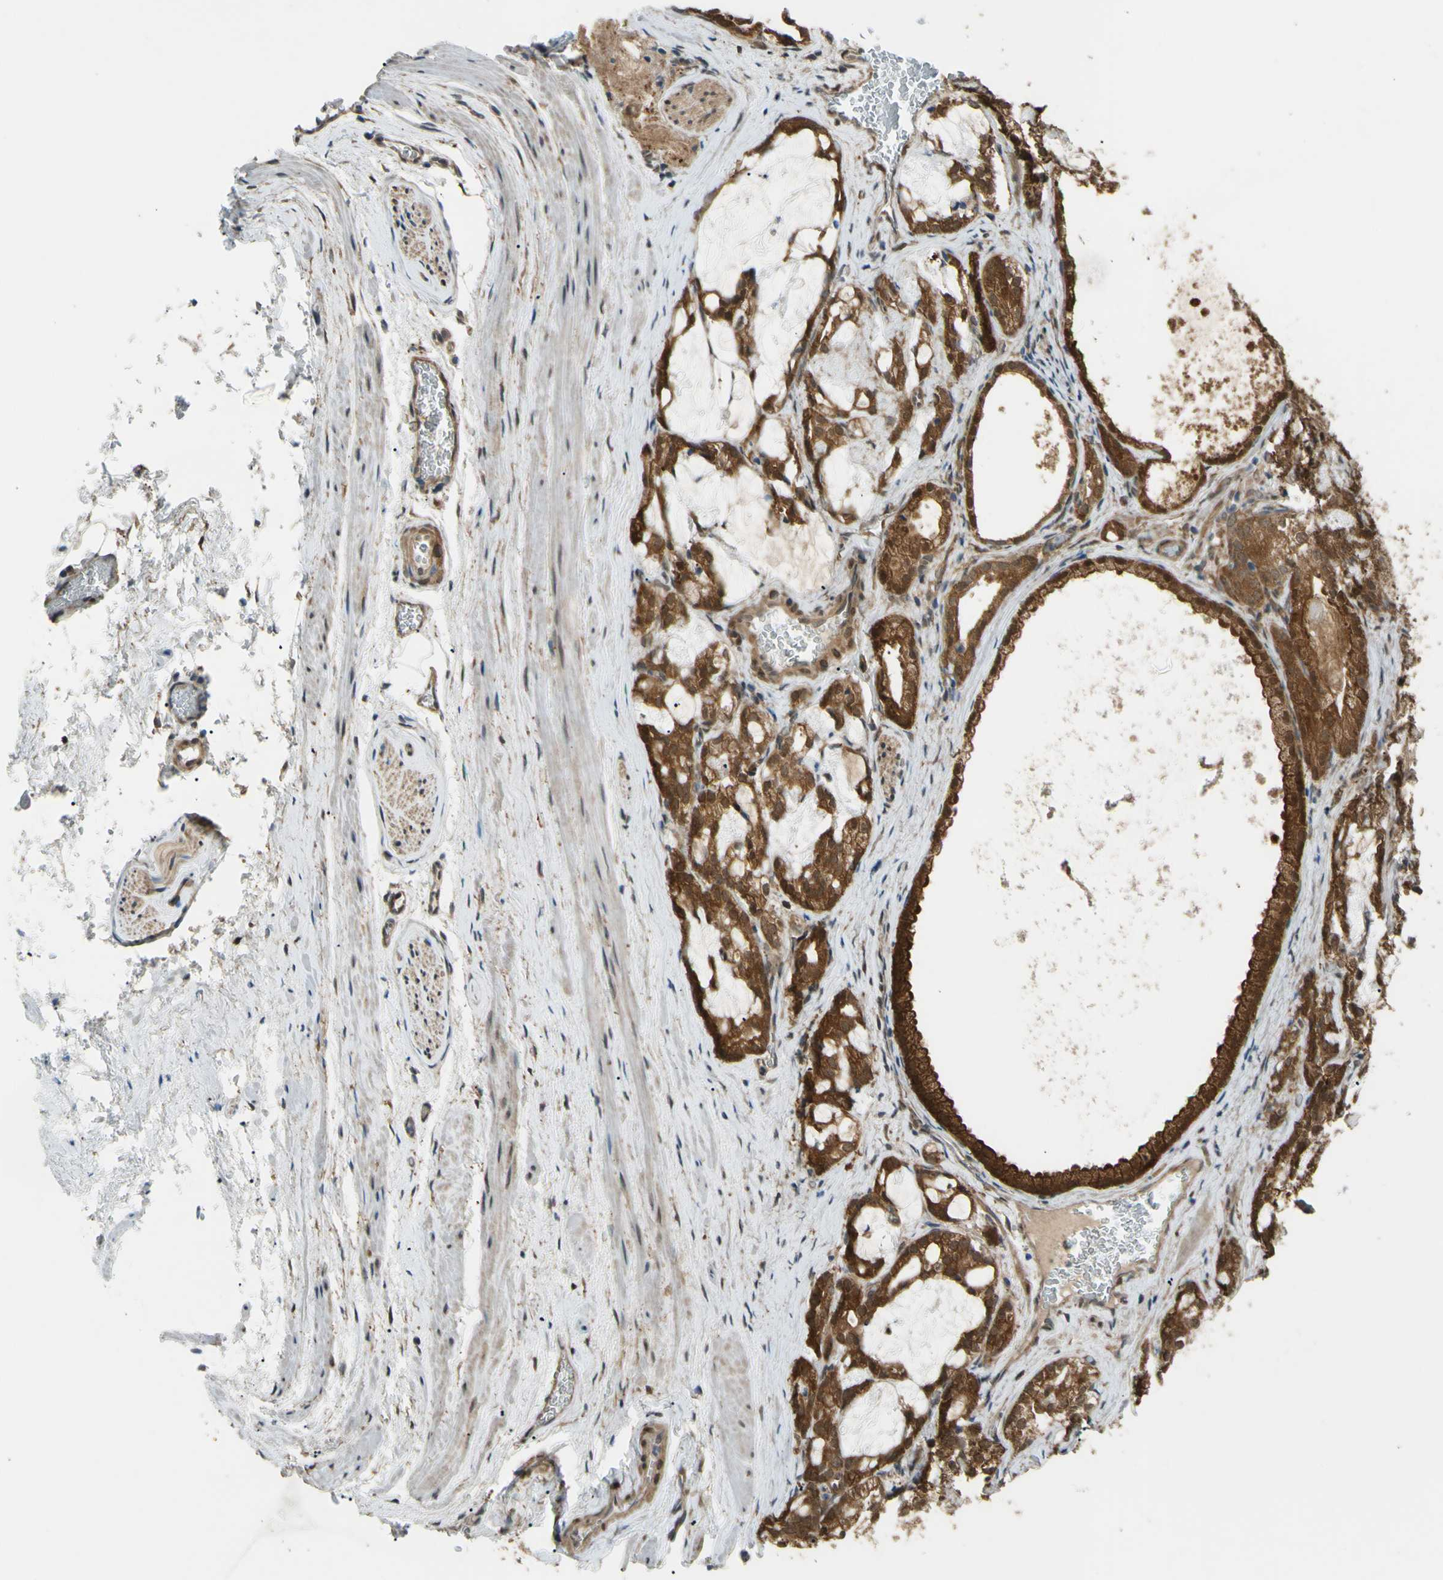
{"staining": {"intensity": "strong", "quantity": ">75%", "location": "cytoplasmic/membranous"}, "tissue": "prostate cancer", "cell_type": "Tumor cells", "image_type": "cancer", "snomed": [{"axis": "morphology", "description": "Adenocarcinoma, Low grade"}, {"axis": "topography", "description": "Prostate"}], "caption": "The image shows a brown stain indicating the presence of a protein in the cytoplasmic/membranous of tumor cells in adenocarcinoma (low-grade) (prostate).", "gene": "YWHAQ", "patient": {"sex": "male", "age": 59}}